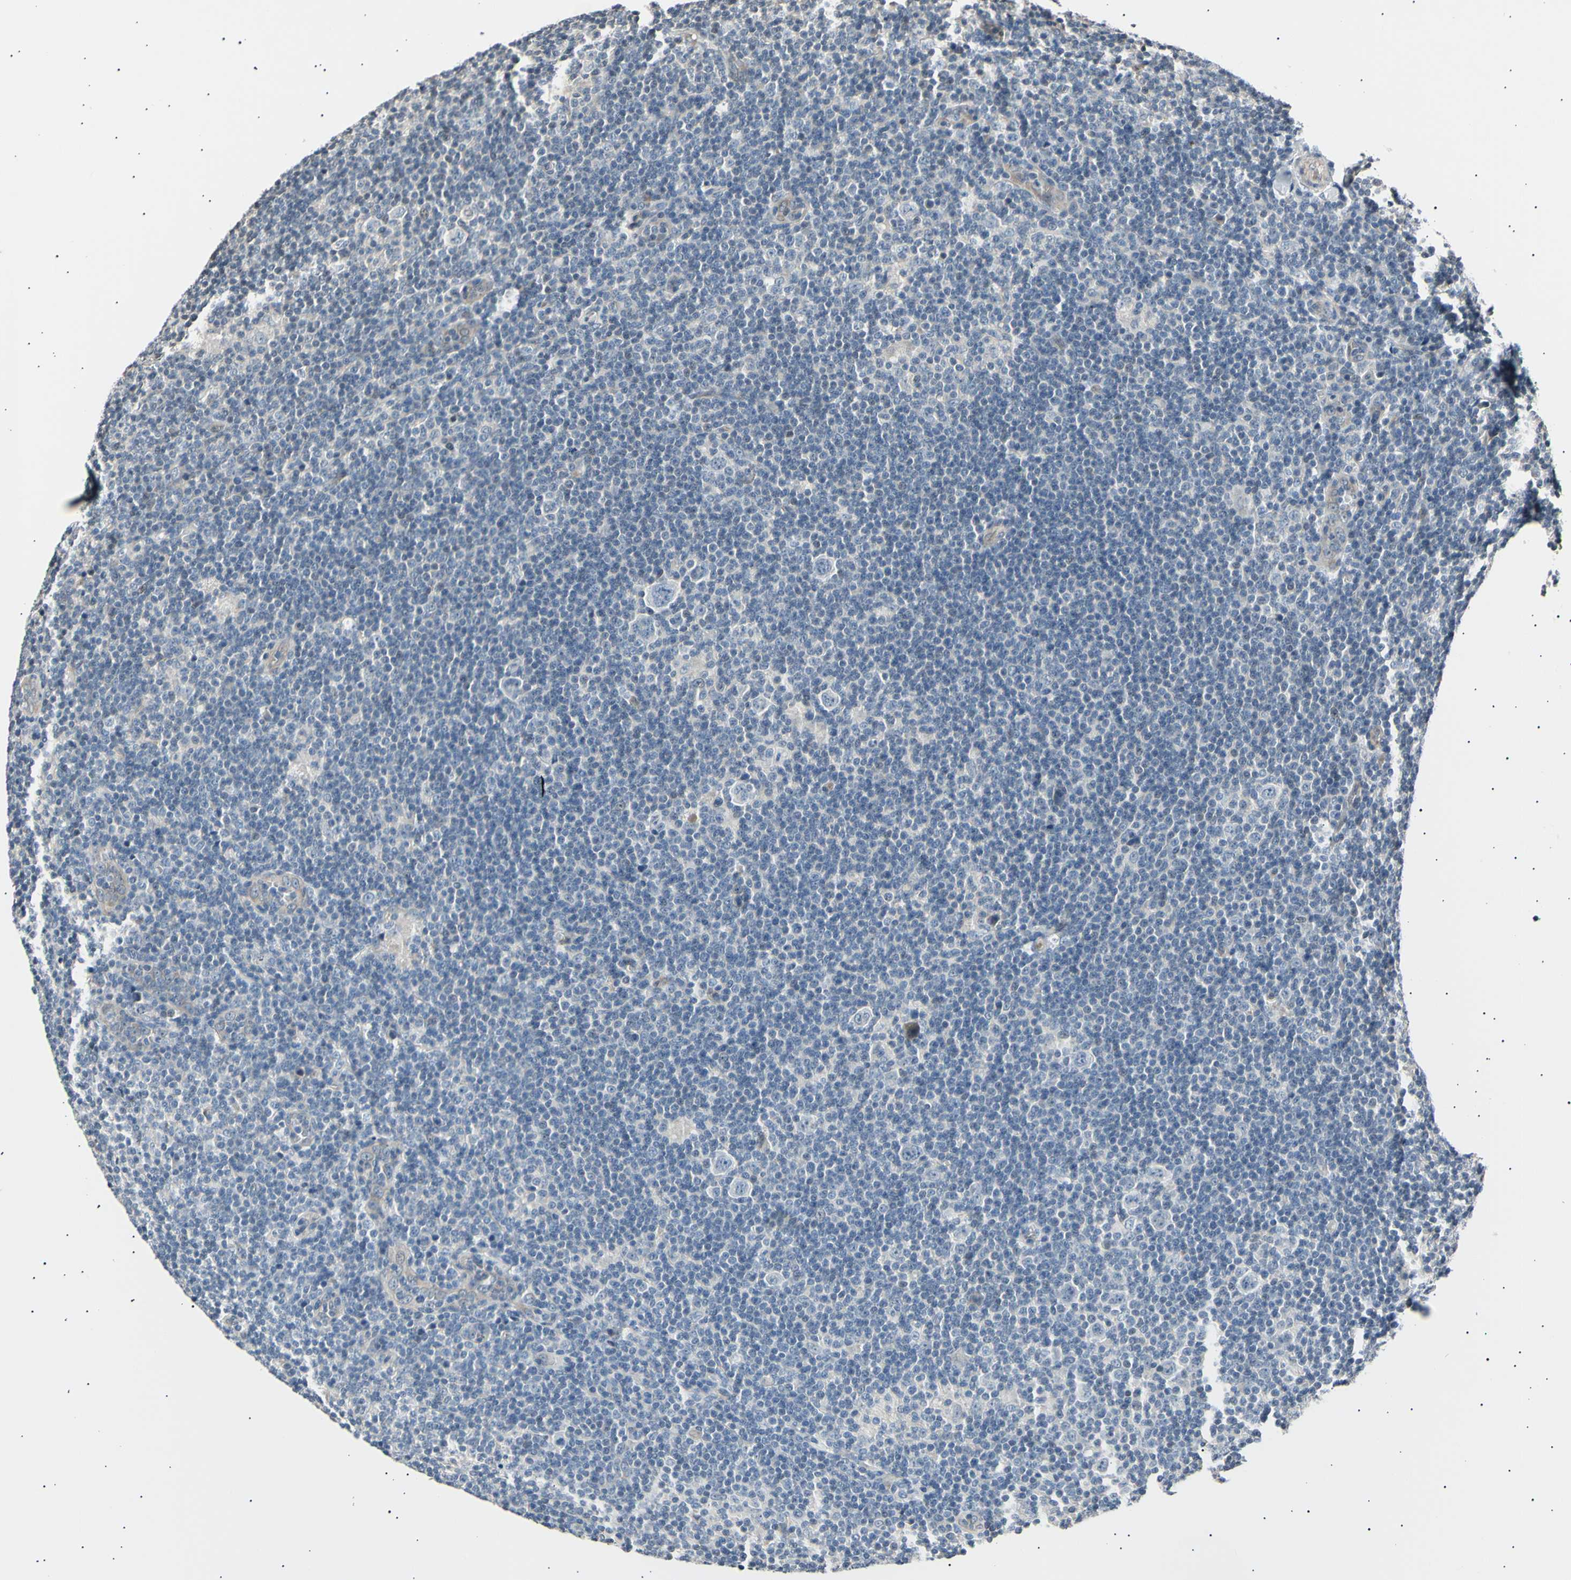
{"staining": {"intensity": "negative", "quantity": "none", "location": "none"}, "tissue": "lymphoma", "cell_type": "Tumor cells", "image_type": "cancer", "snomed": [{"axis": "morphology", "description": "Hodgkin's disease, NOS"}, {"axis": "topography", "description": "Lymph node"}], "caption": "There is no significant positivity in tumor cells of lymphoma.", "gene": "AK1", "patient": {"sex": "female", "age": 57}}